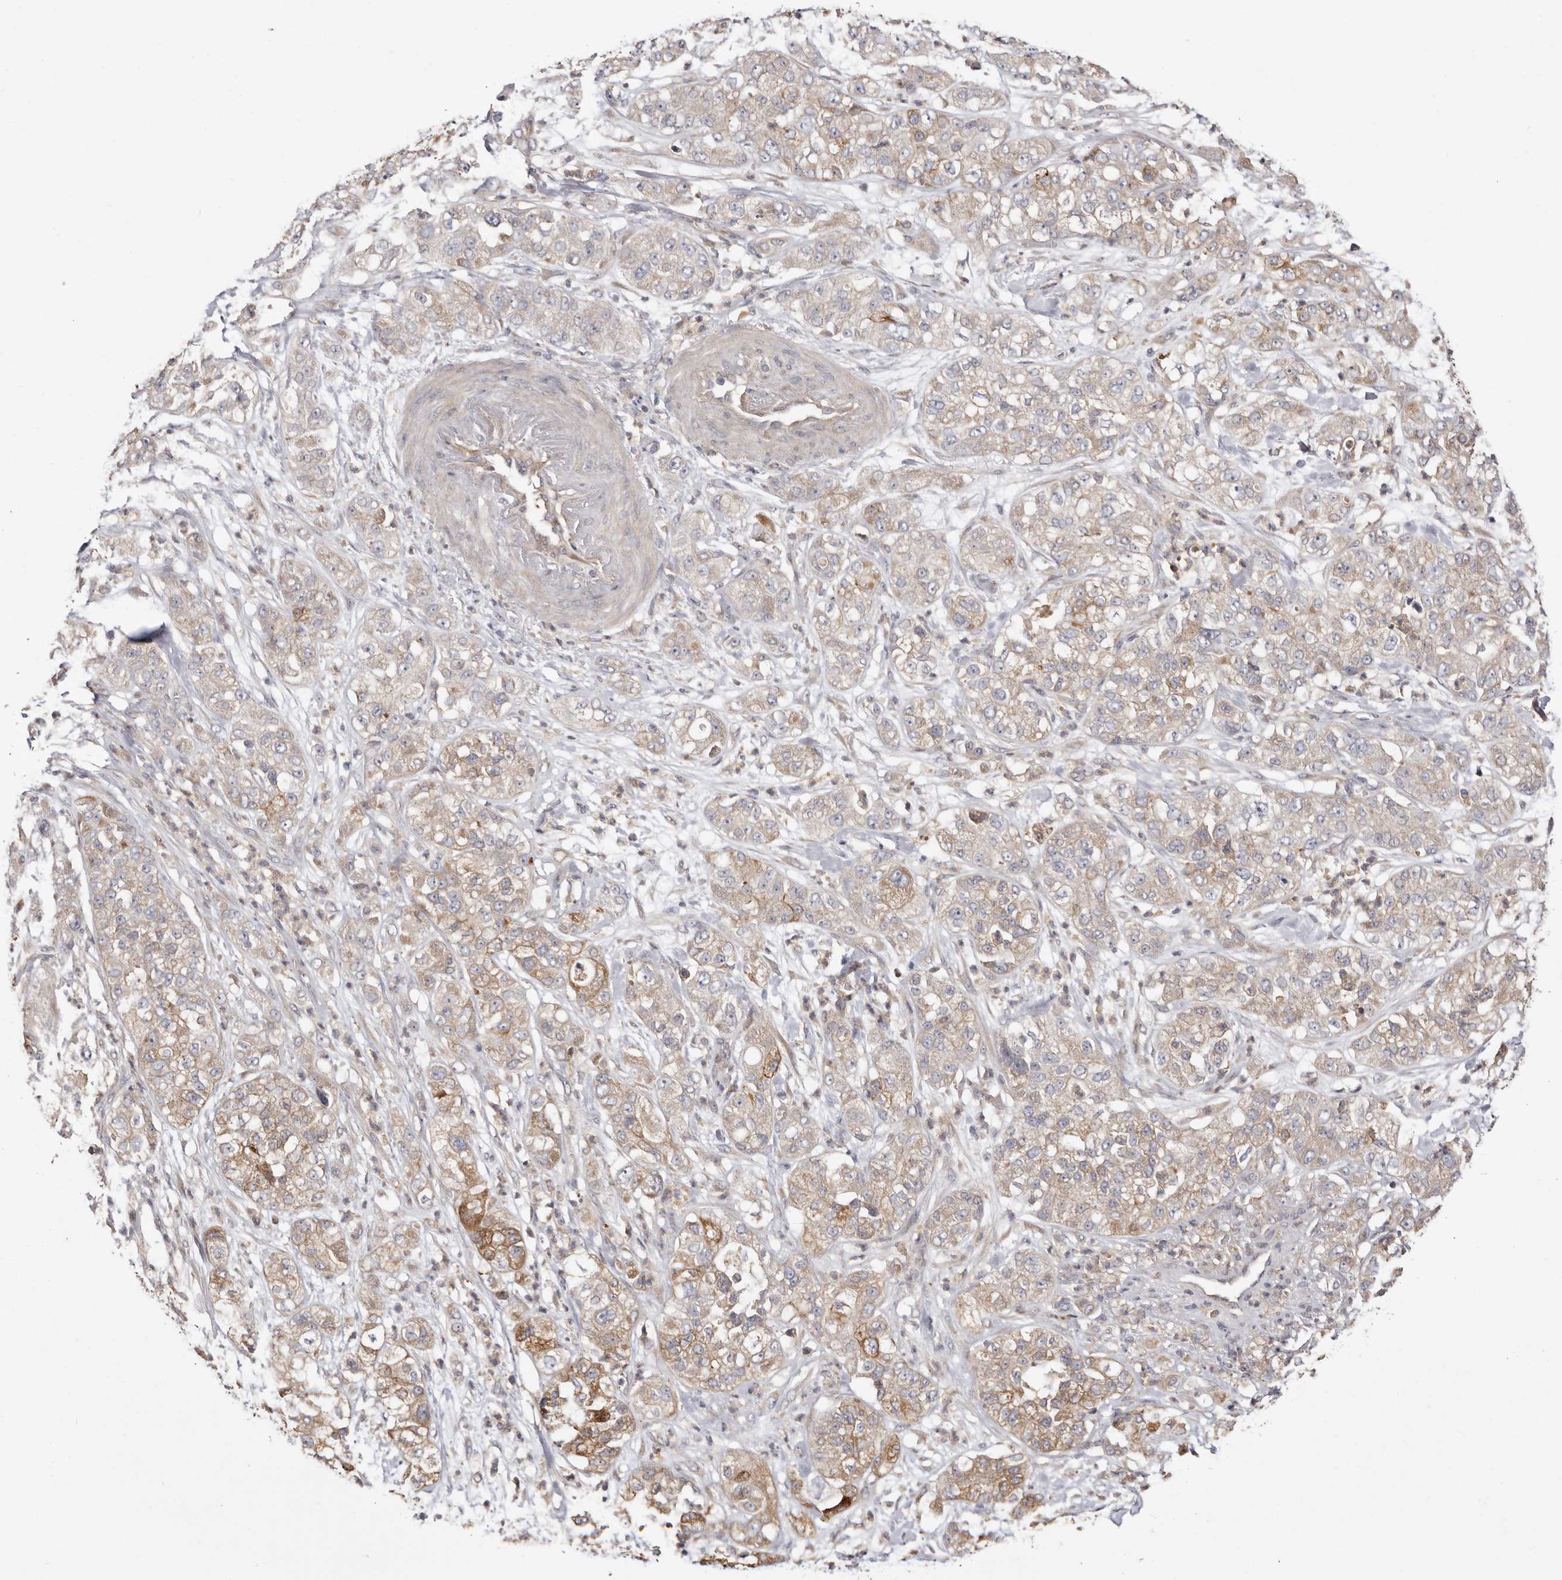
{"staining": {"intensity": "moderate", "quantity": "<25%", "location": "cytoplasmic/membranous"}, "tissue": "pancreatic cancer", "cell_type": "Tumor cells", "image_type": "cancer", "snomed": [{"axis": "morphology", "description": "Adenocarcinoma, NOS"}, {"axis": "topography", "description": "Pancreas"}], "caption": "Pancreatic adenocarcinoma stained with a brown dye reveals moderate cytoplasmic/membranous positive staining in about <25% of tumor cells.", "gene": "LRRC25", "patient": {"sex": "female", "age": 78}}